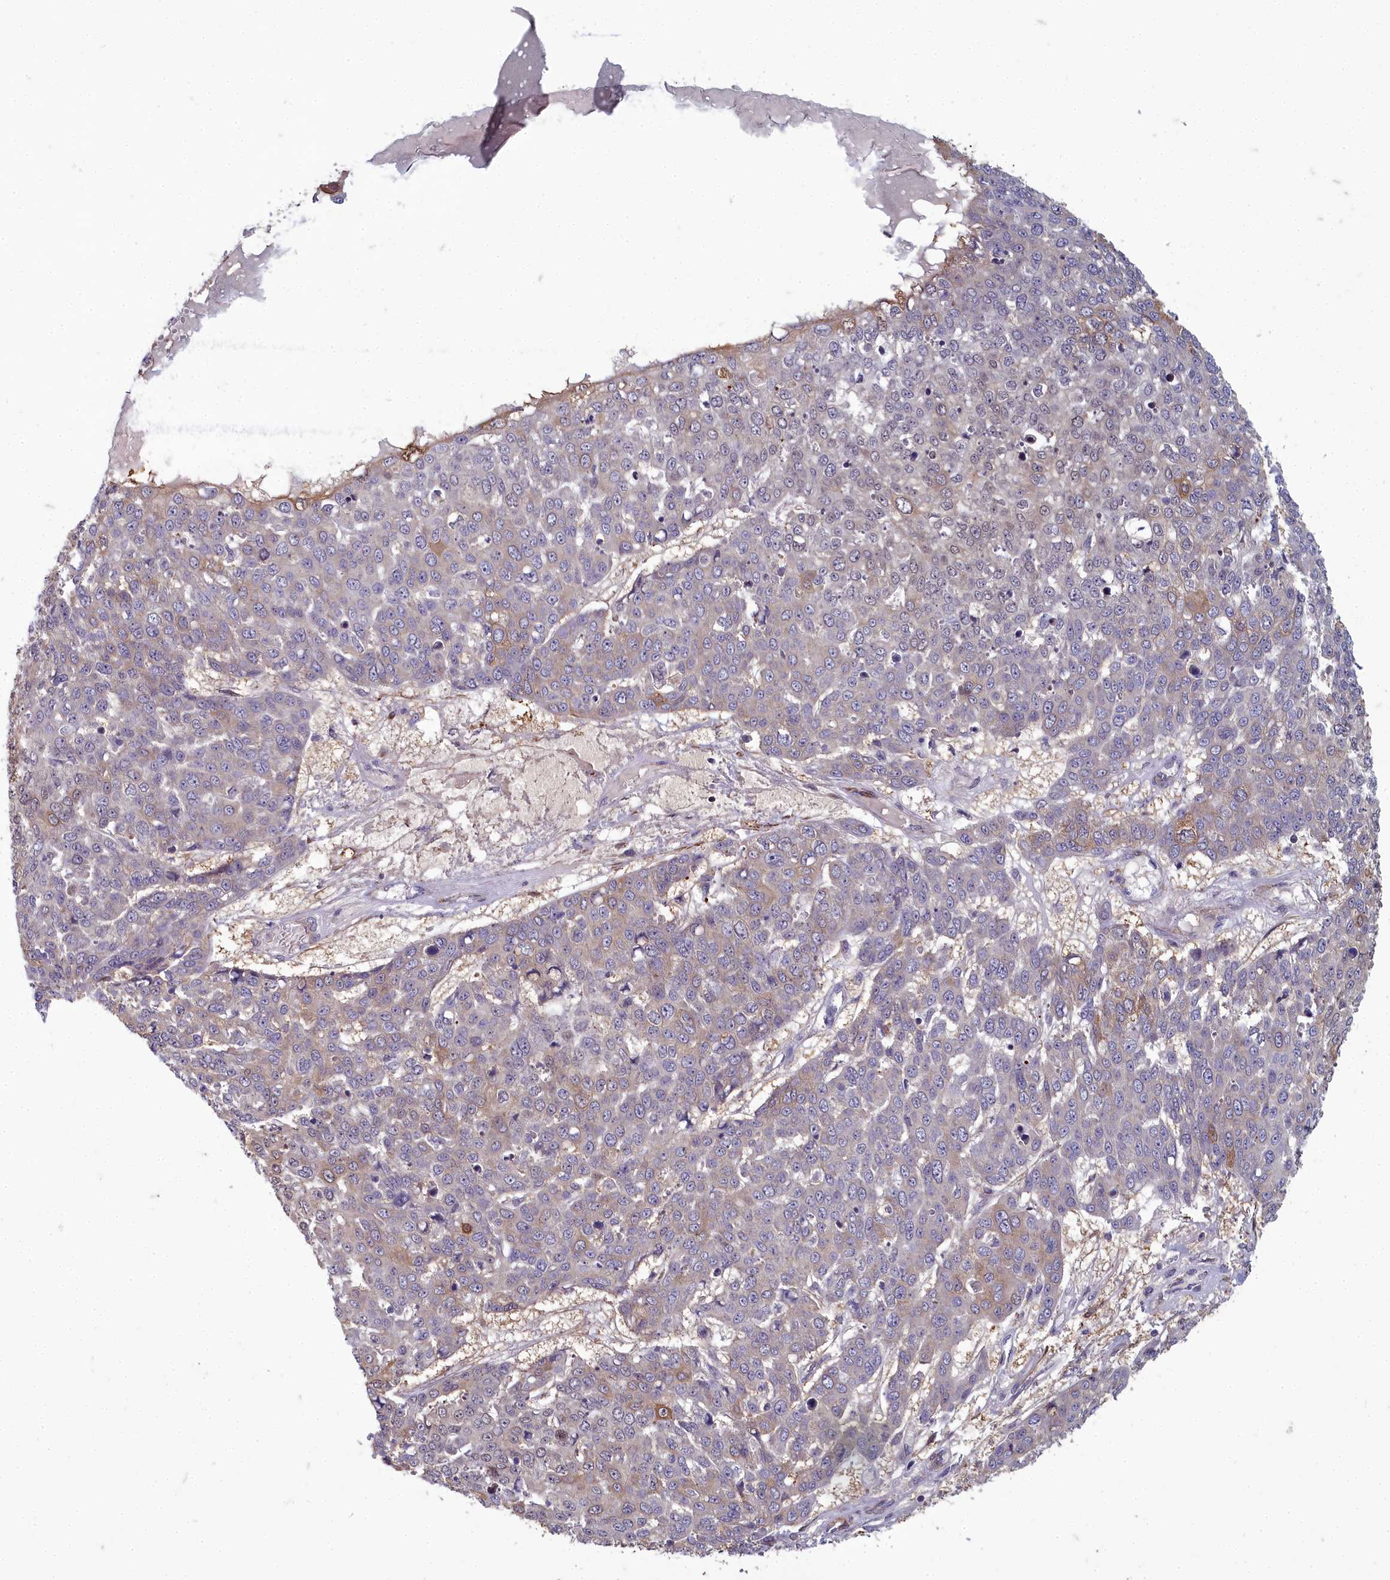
{"staining": {"intensity": "weak", "quantity": "<25%", "location": "cytoplasmic/membranous"}, "tissue": "skin cancer", "cell_type": "Tumor cells", "image_type": "cancer", "snomed": [{"axis": "morphology", "description": "Squamous cell carcinoma, NOS"}, {"axis": "topography", "description": "Skin"}], "caption": "DAB (3,3'-diaminobenzidine) immunohistochemical staining of skin squamous cell carcinoma exhibits no significant positivity in tumor cells.", "gene": "ZNF626", "patient": {"sex": "male", "age": 71}}